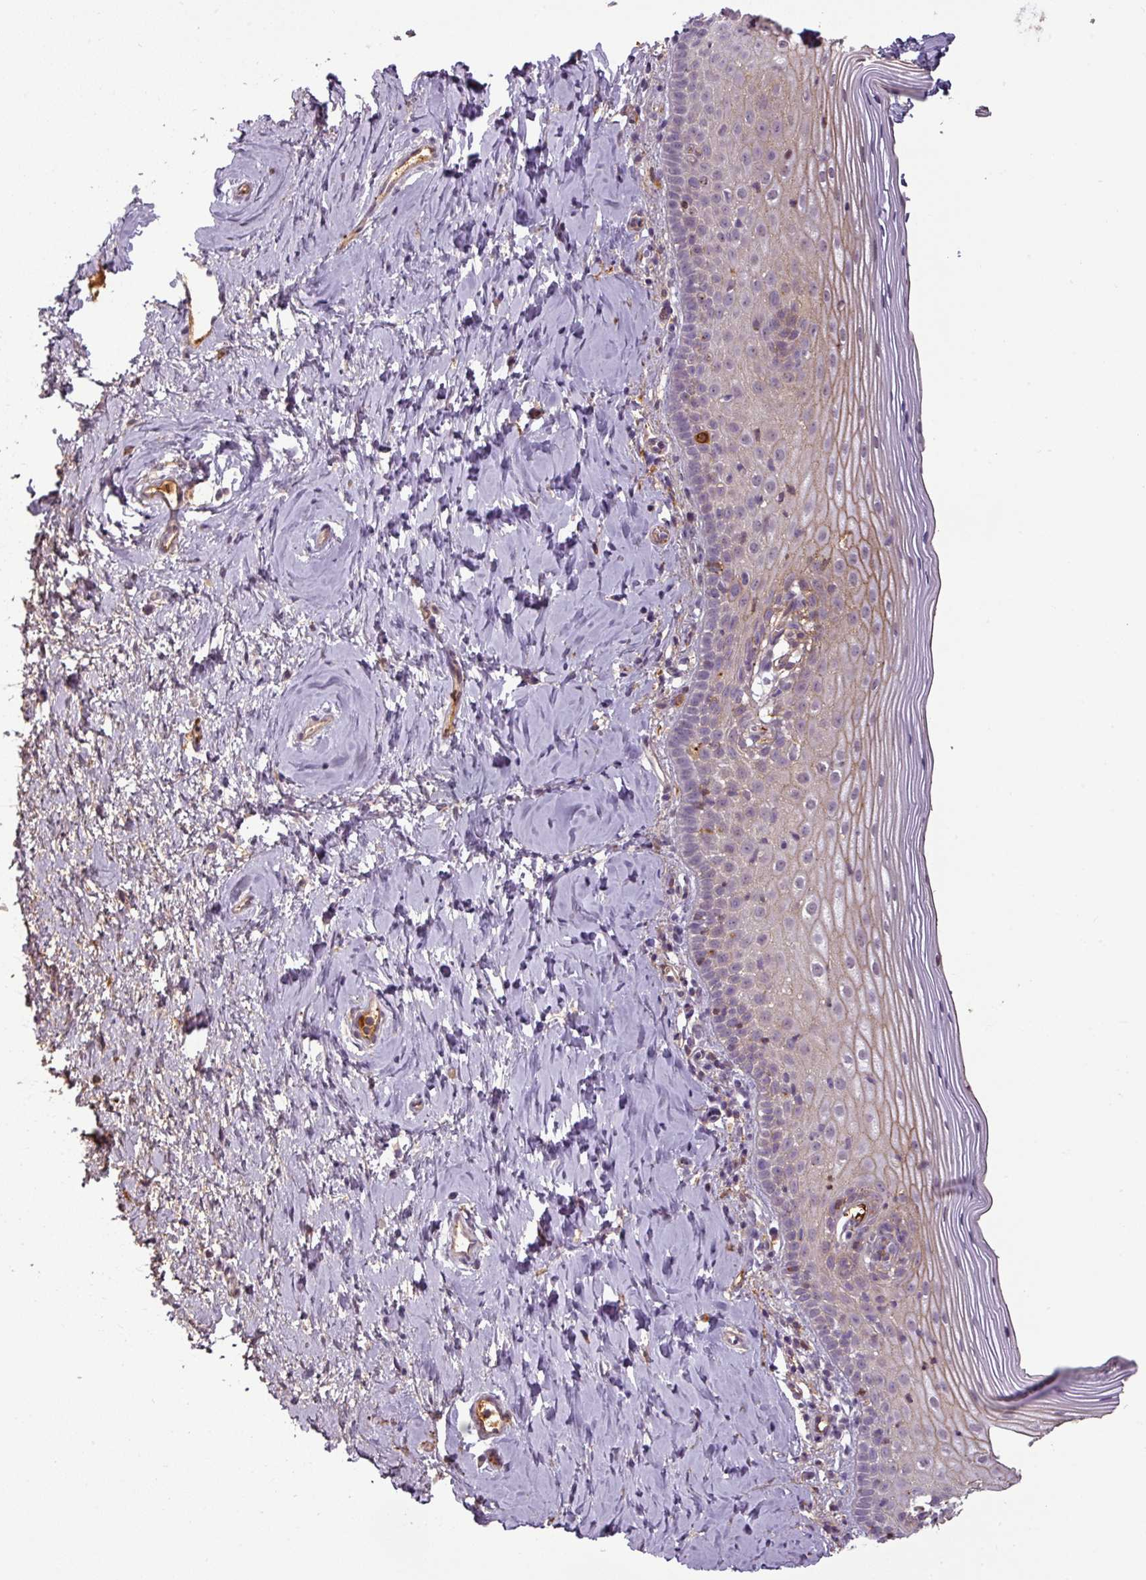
{"staining": {"intensity": "negative", "quantity": "none", "location": "none"}, "tissue": "cervix", "cell_type": "Glandular cells", "image_type": "normal", "snomed": [{"axis": "morphology", "description": "Normal tissue, NOS"}, {"axis": "topography", "description": "Cervix"}], "caption": "Immunohistochemistry of unremarkable cervix exhibits no staining in glandular cells. (DAB (3,3'-diaminobenzidine) IHC with hematoxylin counter stain).", "gene": "APOC1", "patient": {"sex": "female", "age": 44}}